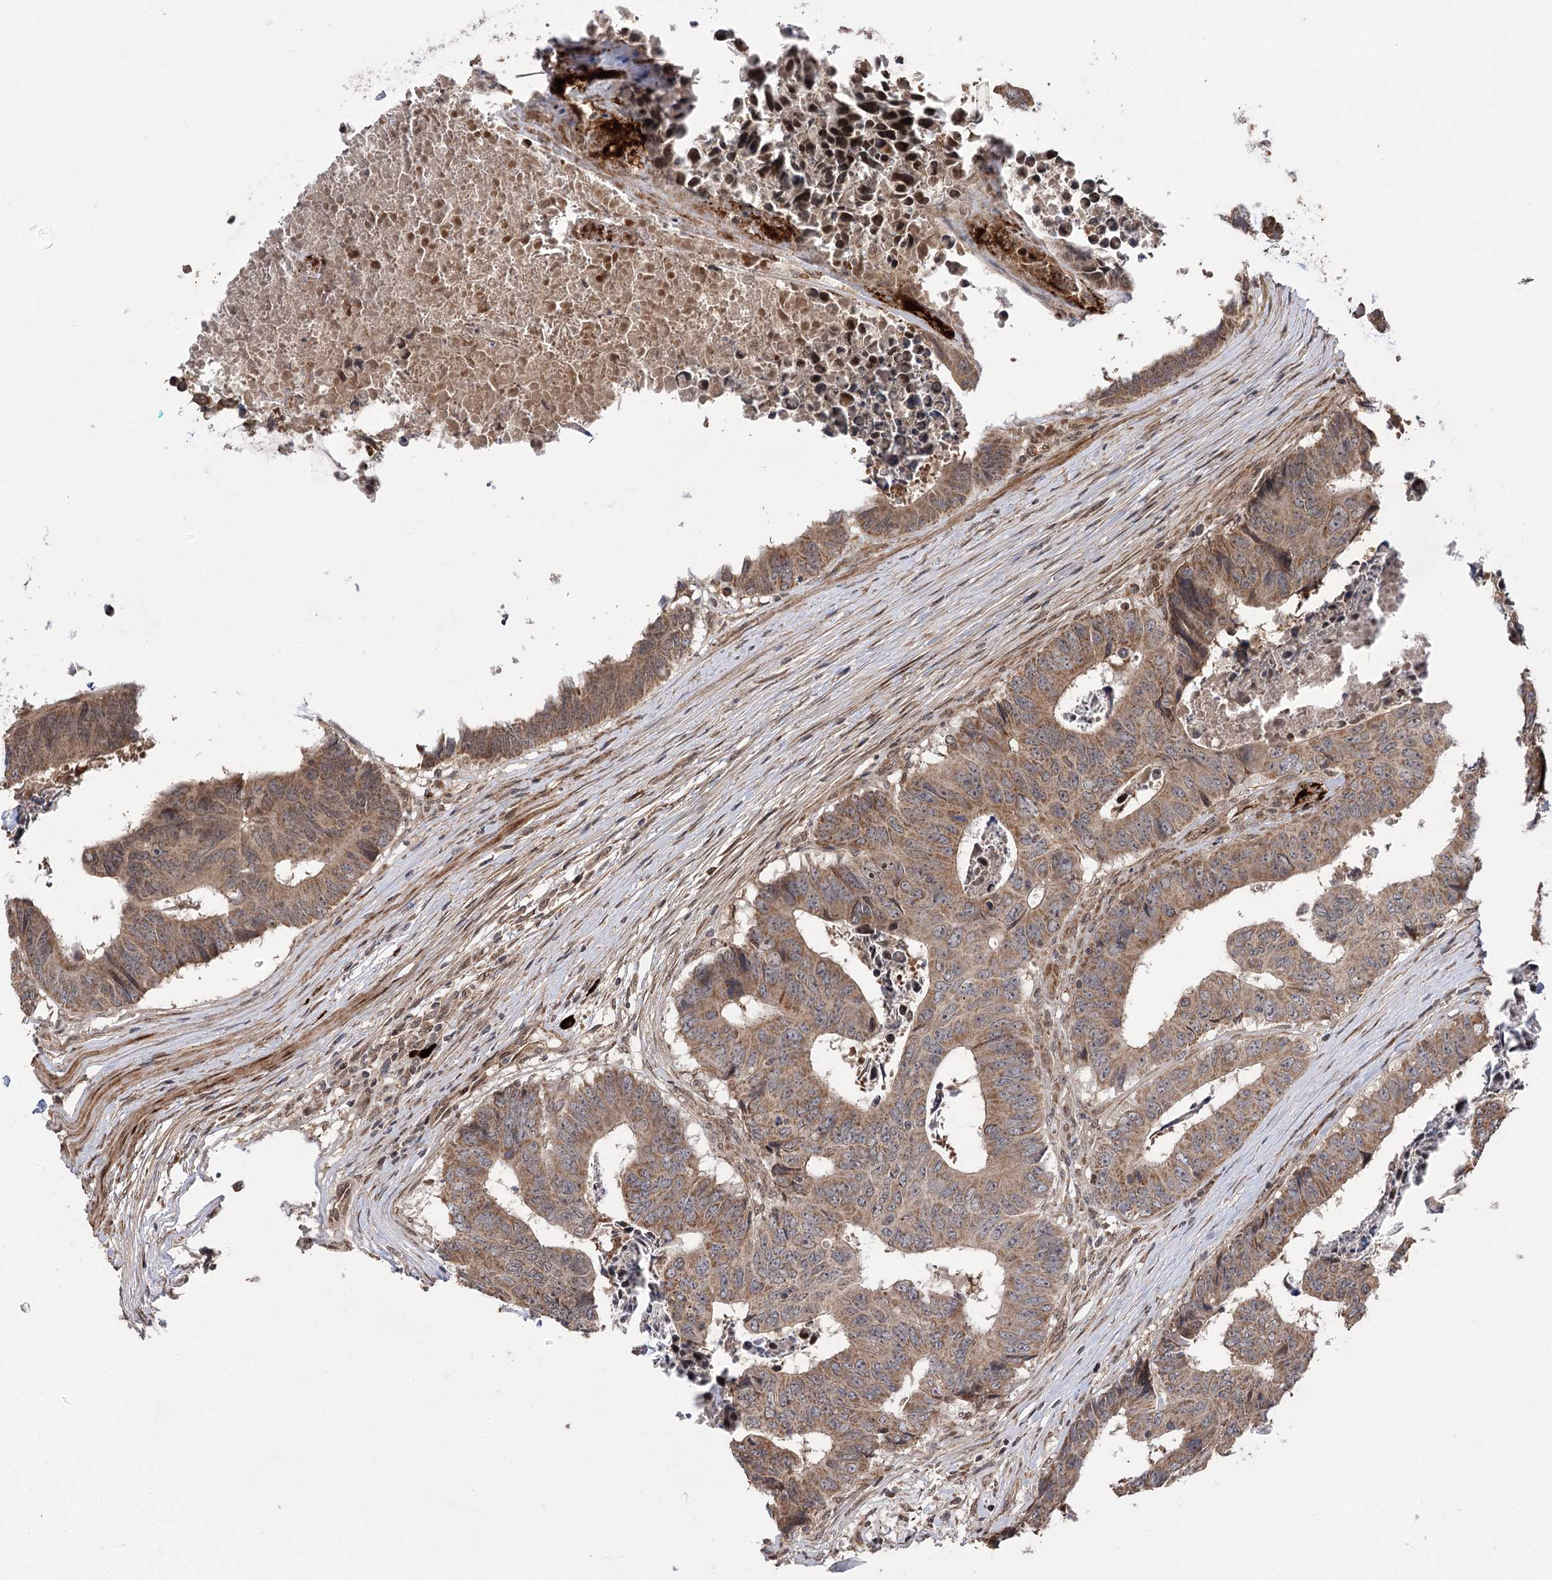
{"staining": {"intensity": "moderate", "quantity": ">75%", "location": "cytoplasmic/membranous"}, "tissue": "colorectal cancer", "cell_type": "Tumor cells", "image_type": "cancer", "snomed": [{"axis": "morphology", "description": "Adenocarcinoma, NOS"}, {"axis": "topography", "description": "Rectum"}], "caption": "About >75% of tumor cells in colorectal cancer exhibit moderate cytoplasmic/membranous protein expression as visualized by brown immunohistochemical staining.", "gene": "TENM2", "patient": {"sex": "male", "age": 84}}